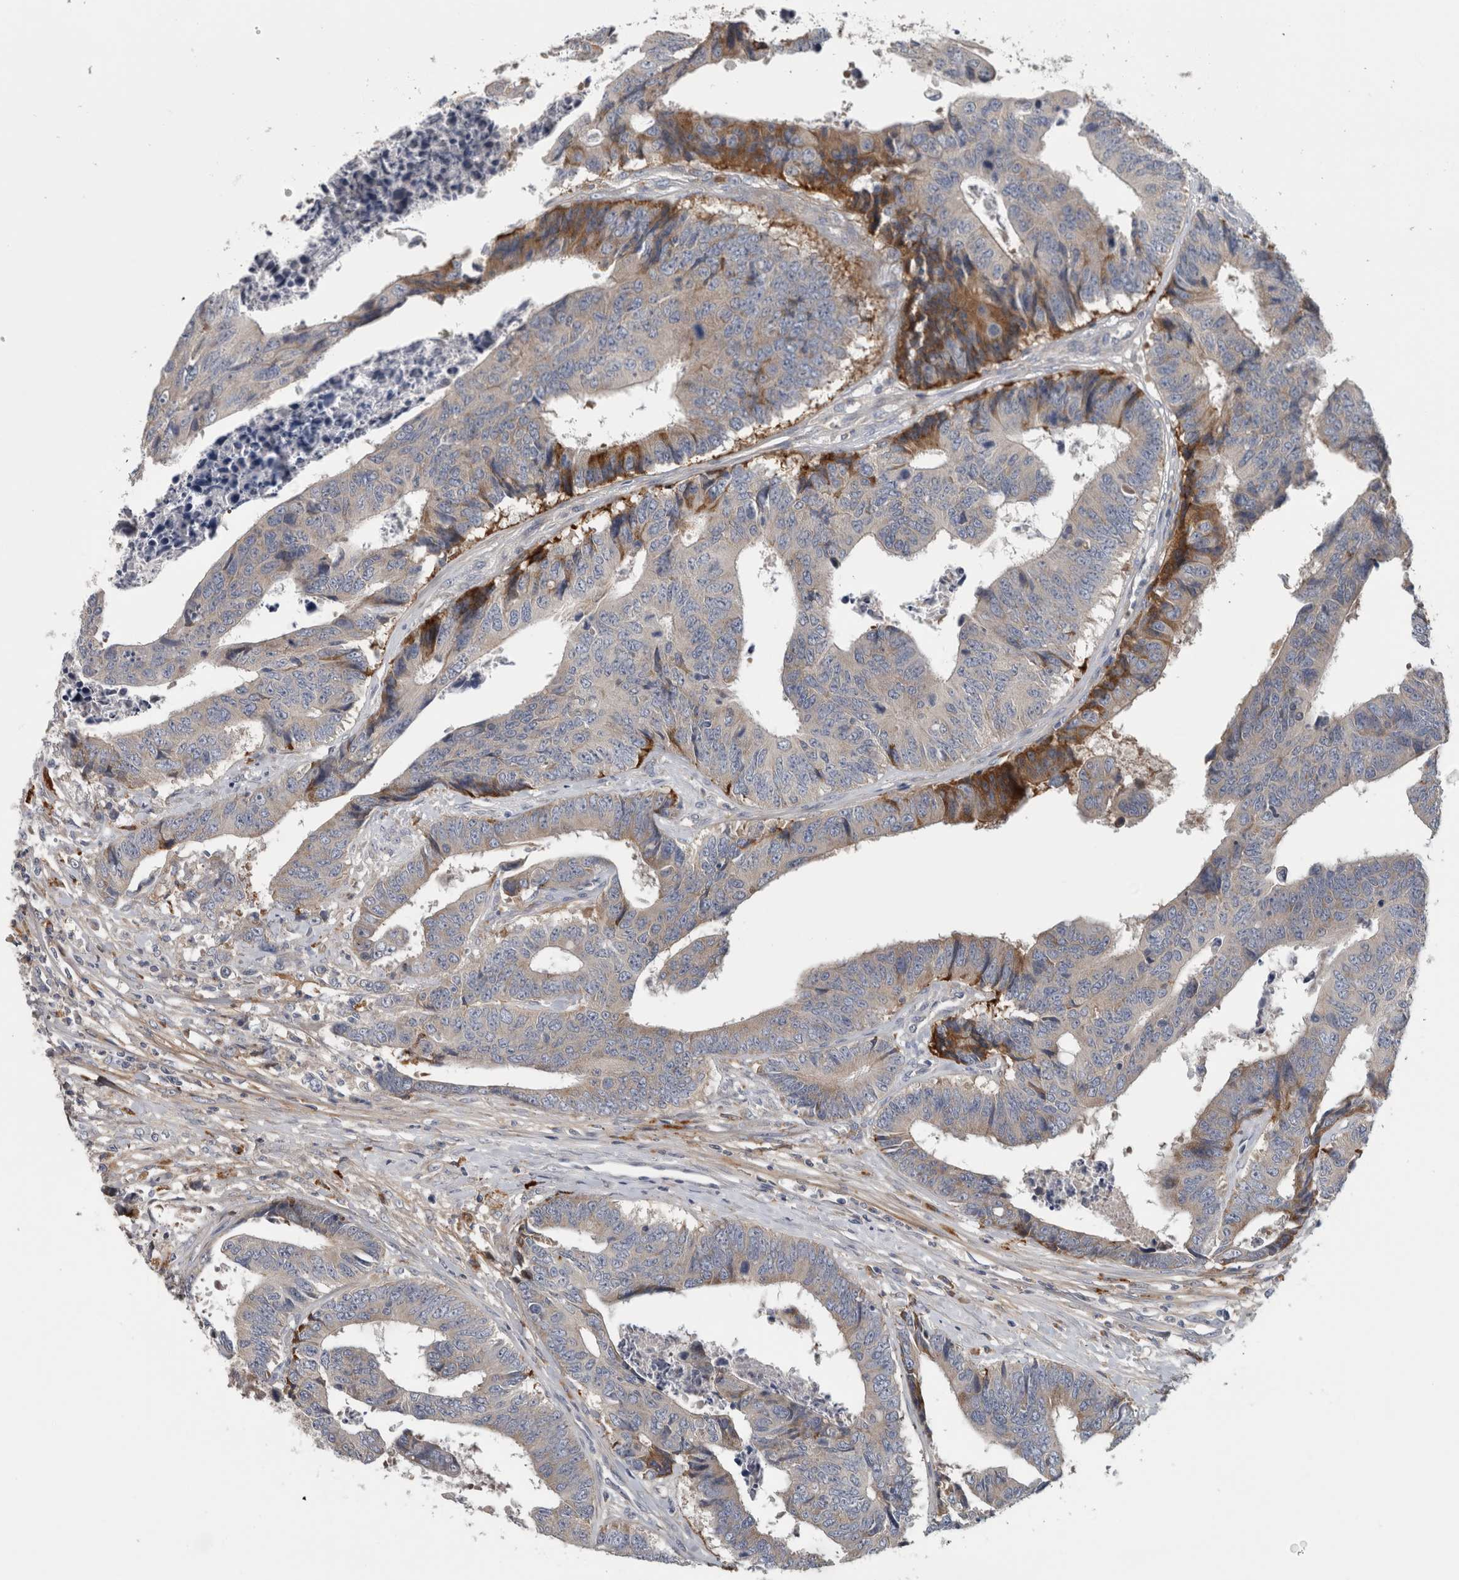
{"staining": {"intensity": "moderate", "quantity": "<25%", "location": "cytoplasmic/membranous"}, "tissue": "colorectal cancer", "cell_type": "Tumor cells", "image_type": "cancer", "snomed": [{"axis": "morphology", "description": "Adenocarcinoma, NOS"}, {"axis": "topography", "description": "Rectum"}], "caption": "An immunohistochemistry image of neoplastic tissue is shown. Protein staining in brown shows moderate cytoplasmic/membranous positivity in colorectal cancer within tumor cells. Using DAB (3,3'-diaminobenzidine) (brown) and hematoxylin (blue) stains, captured at high magnification using brightfield microscopy.", "gene": "ATXN2", "patient": {"sex": "male", "age": 84}}